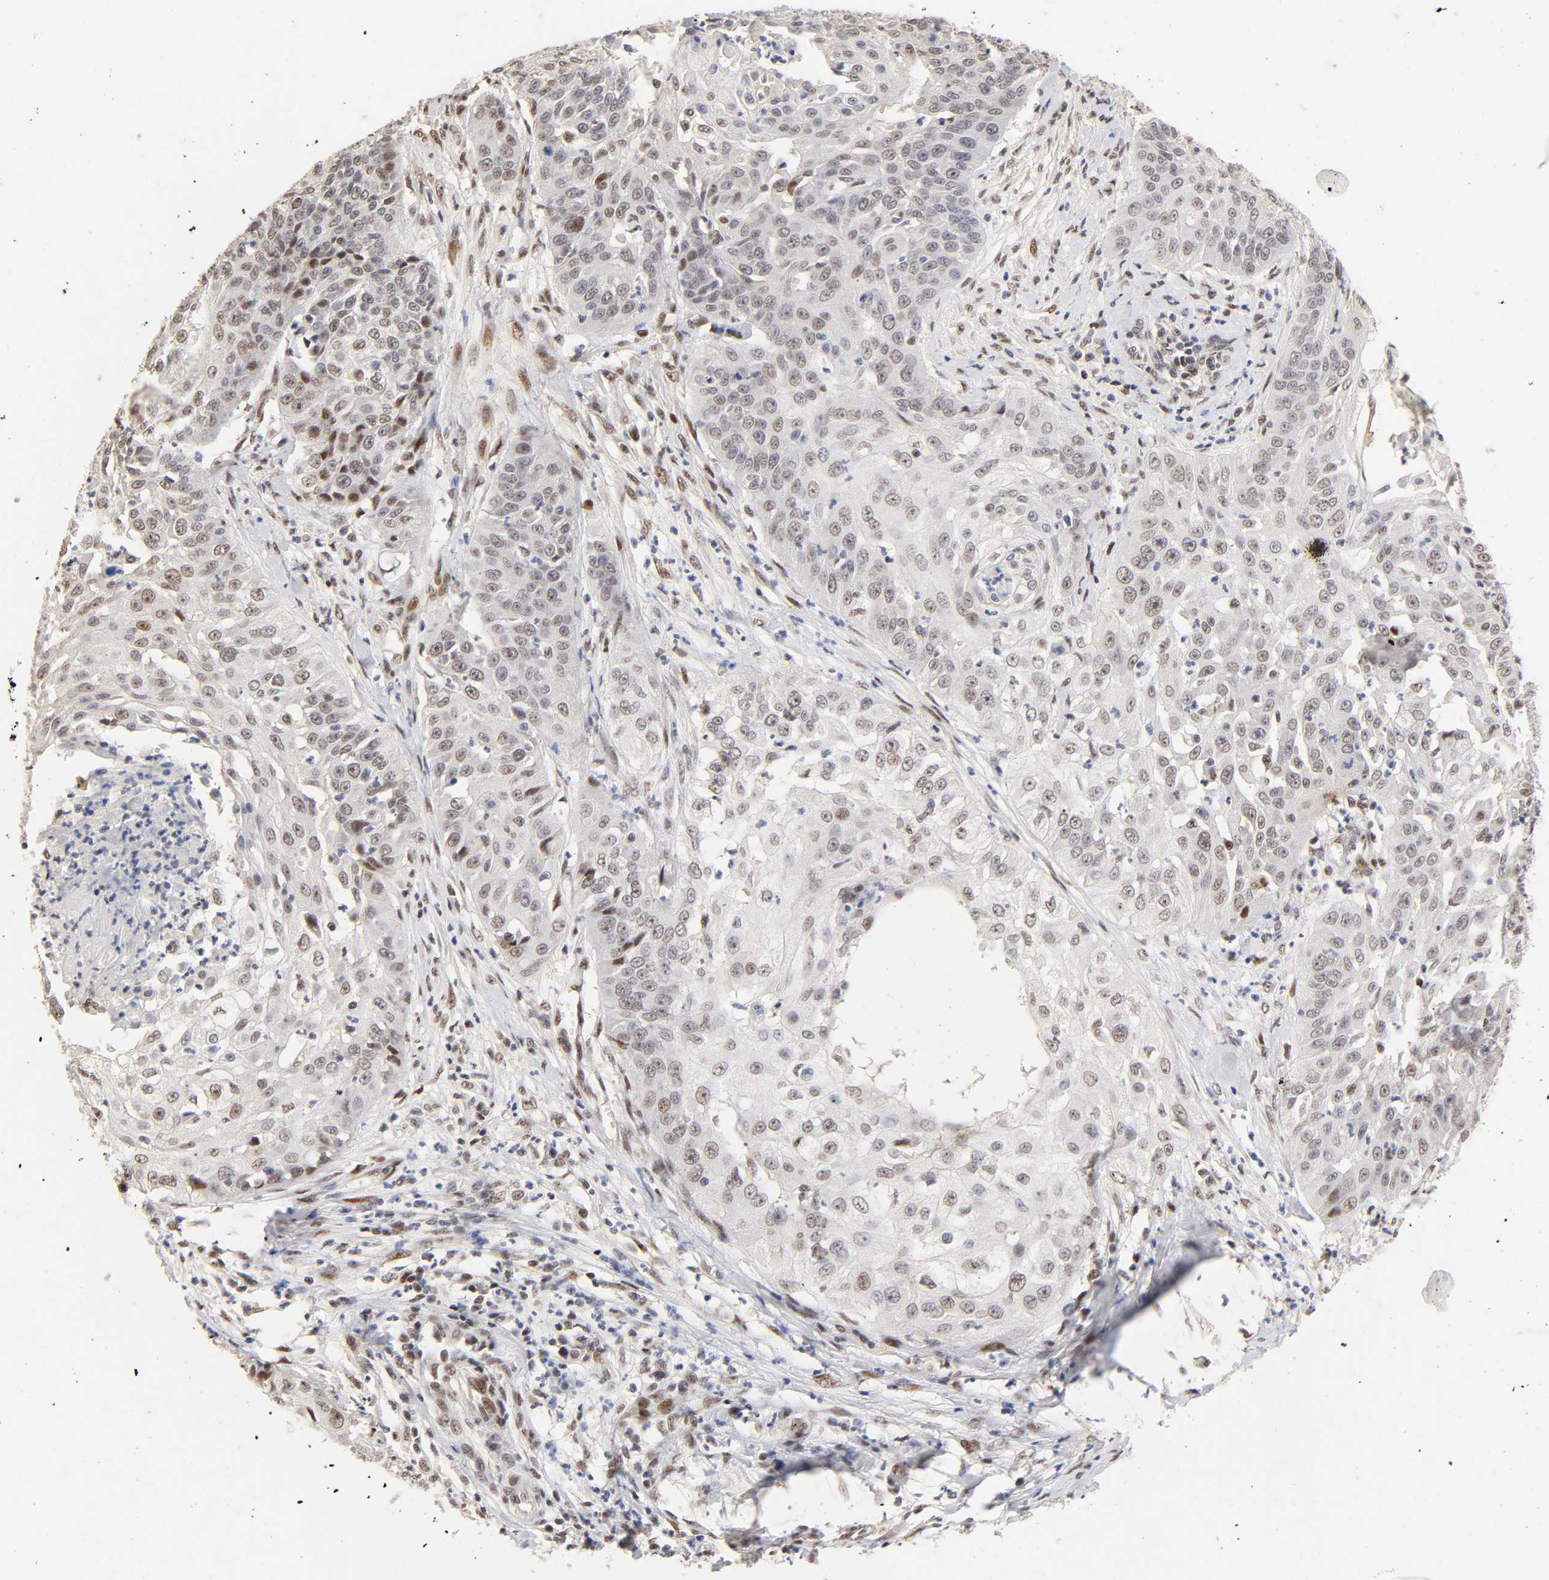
{"staining": {"intensity": "weak", "quantity": "25%-75%", "location": "nuclear"}, "tissue": "cervical cancer", "cell_type": "Tumor cells", "image_type": "cancer", "snomed": [{"axis": "morphology", "description": "Squamous cell carcinoma, NOS"}, {"axis": "topography", "description": "Cervix"}], "caption": "Tumor cells exhibit low levels of weak nuclear staining in approximately 25%-75% of cells in cervical cancer (squamous cell carcinoma).", "gene": "TP53RK", "patient": {"sex": "female", "age": 64}}